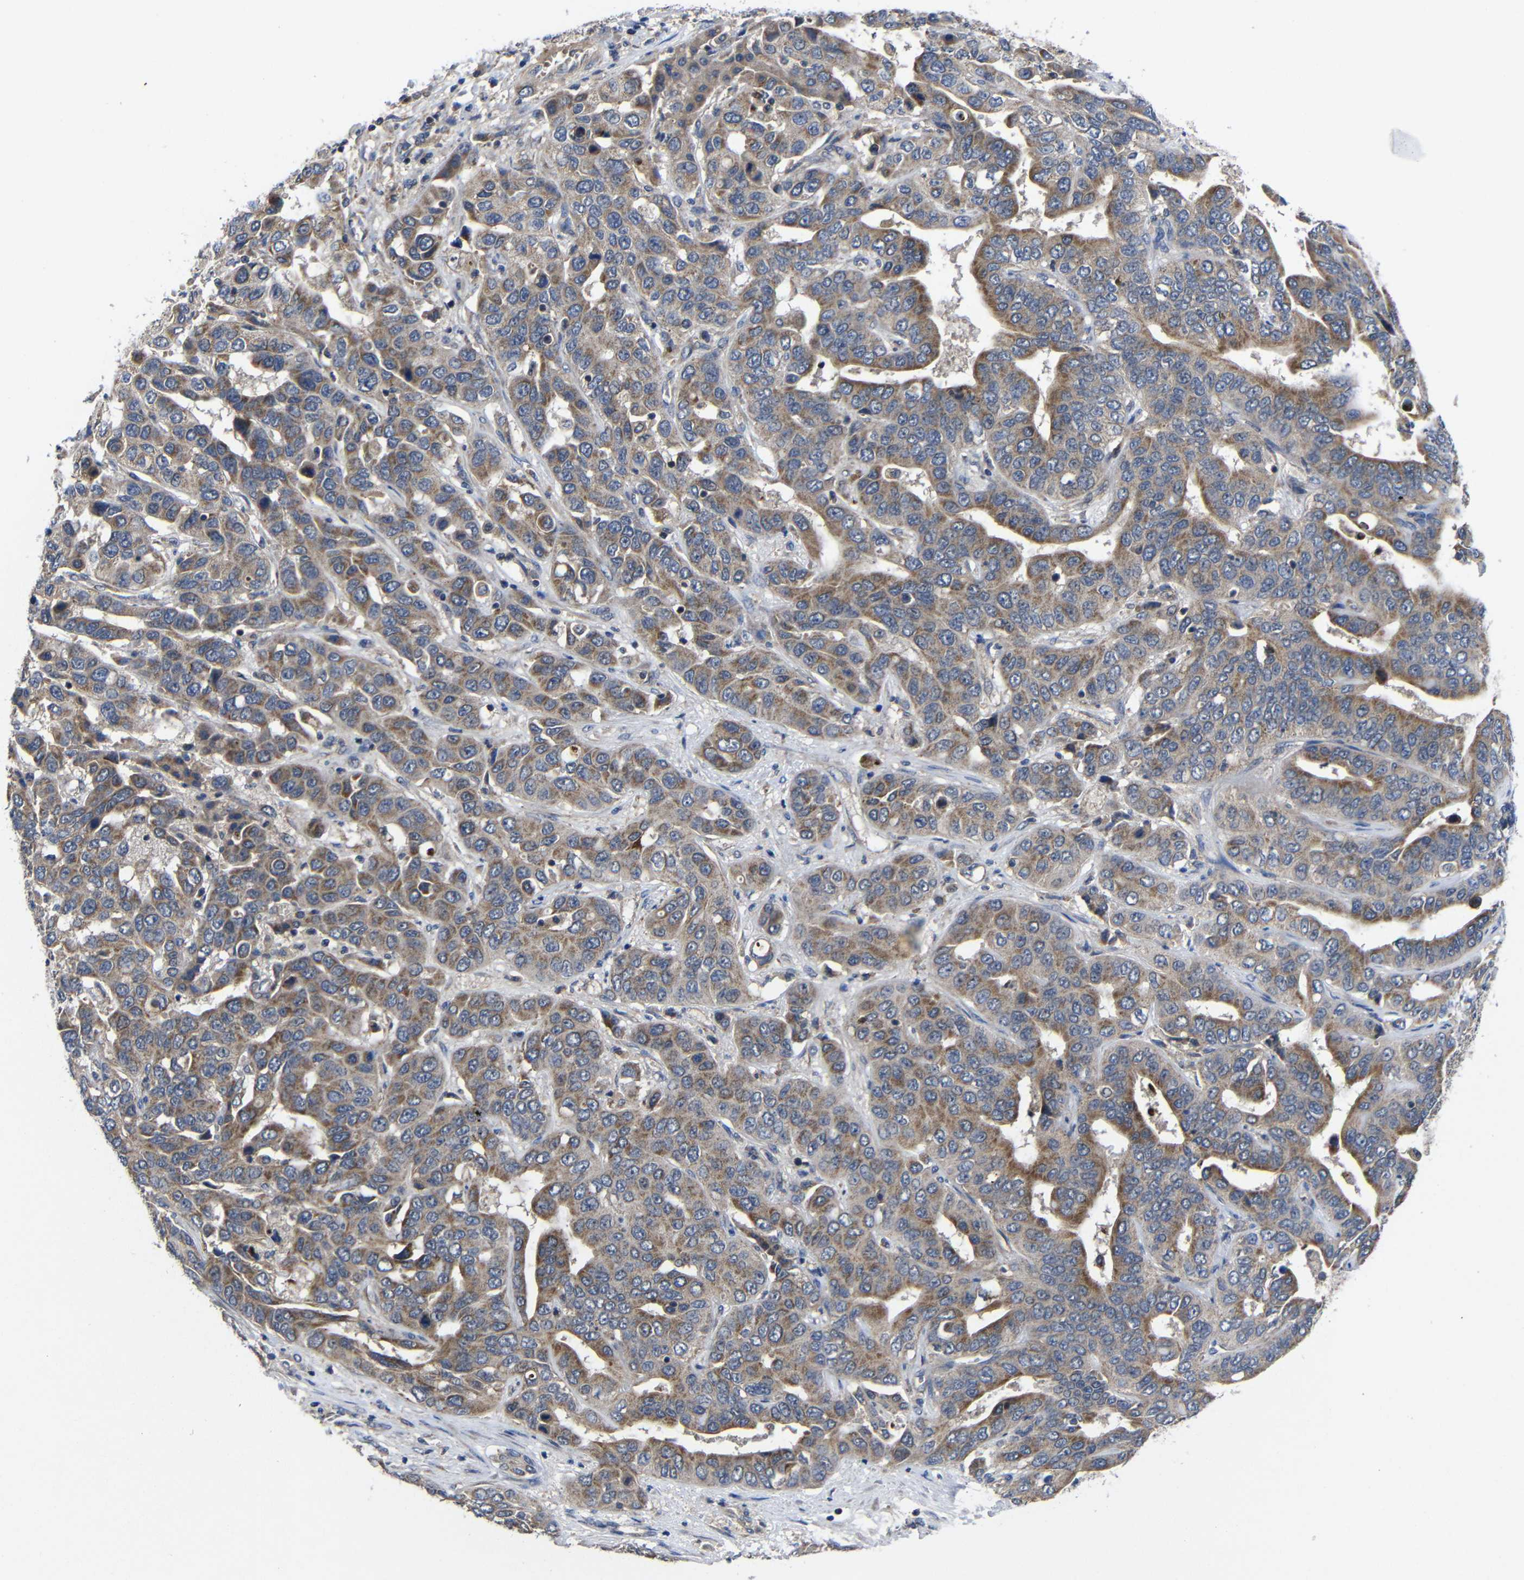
{"staining": {"intensity": "moderate", "quantity": ">75%", "location": "cytoplasmic/membranous"}, "tissue": "liver cancer", "cell_type": "Tumor cells", "image_type": "cancer", "snomed": [{"axis": "morphology", "description": "Cholangiocarcinoma"}, {"axis": "topography", "description": "Liver"}], "caption": "Brown immunohistochemical staining in human liver cholangiocarcinoma exhibits moderate cytoplasmic/membranous expression in approximately >75% of tumor cells.", "gene": "LPAR5", "patient": {"sex": "female", "age": 52}}